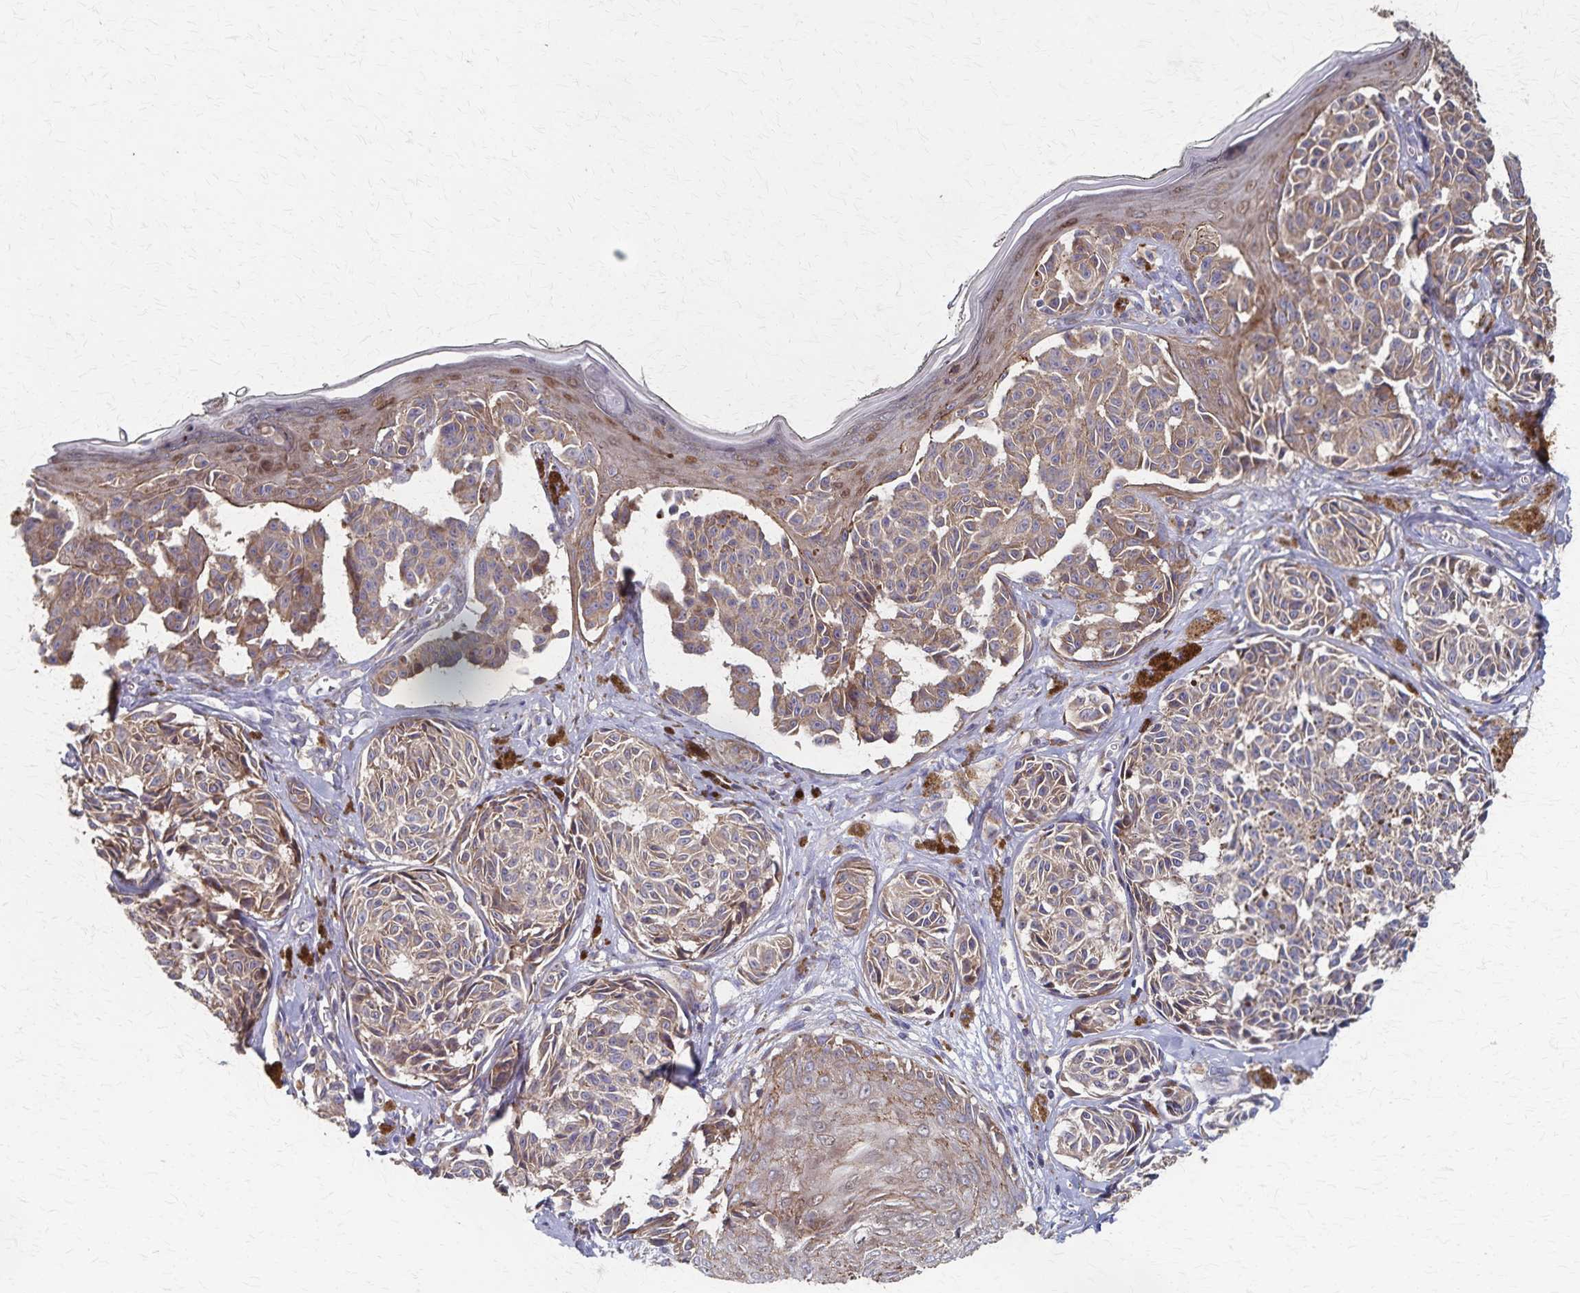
{"staining": {"intensity": "moderate", "quantity": ">75%", "location": "cytoplasmic/membranous"}, "tissue": "melanoma", "cell_type": "Tumor cells", "image_type": "cancer", "snomed": [{"axis": "morphology", "description": "Malignant melanoma, NOS"}, {"axis": "topography", "description": "Skin"}], "caption": "Human melanoma stained with a brown dye shows moderate cytoplasmic/membranous positive positivity in approximately >75% of tumor cells.", "gene": "PGAP2", "patient": {"sex": "female", "age": 43}}